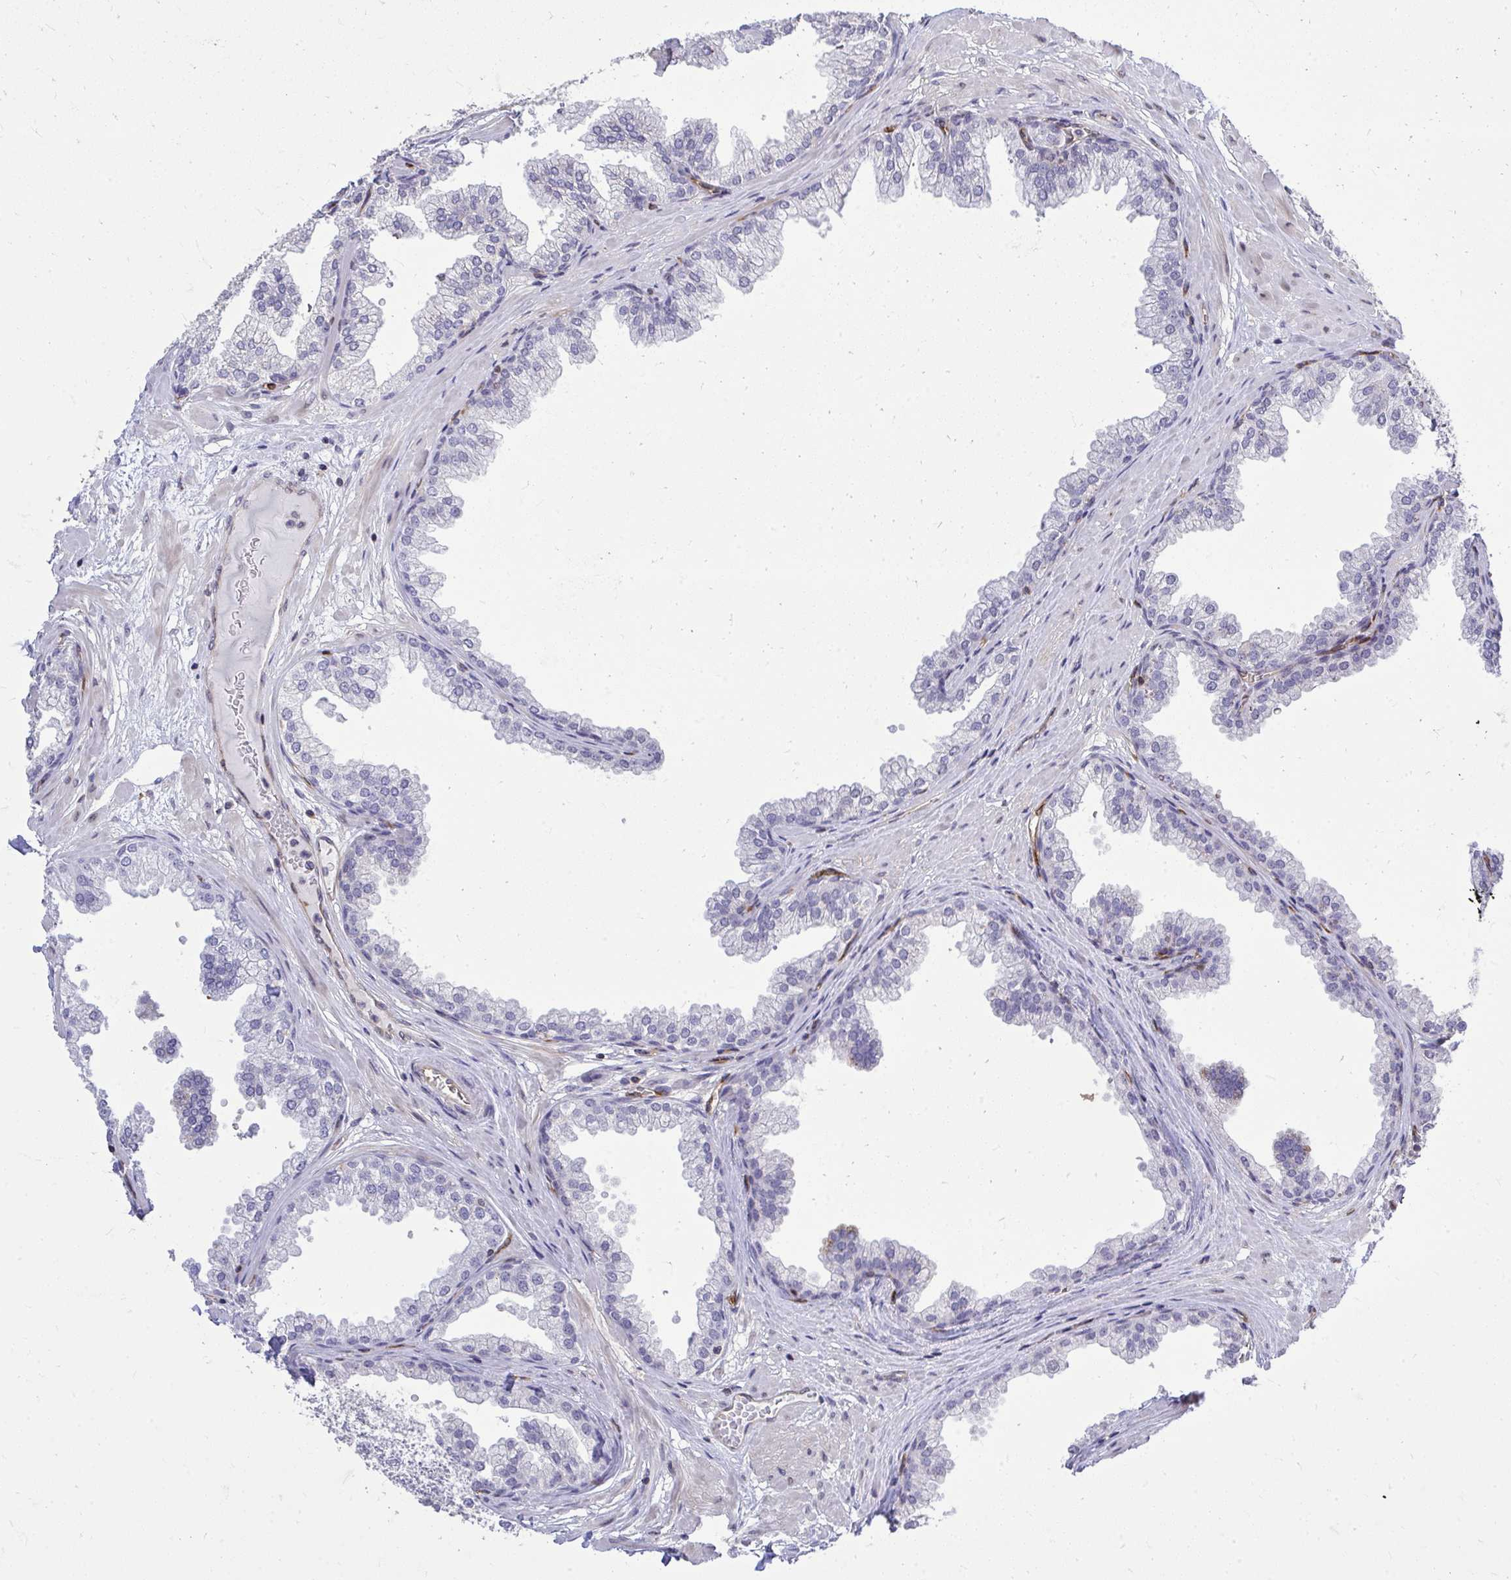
{"staining": {"intensity": "moderate", "quantity": "<25%", "location": "nuclear"}, "tissue": "prostate", "cell_type": "Glandular cells", "image_type": "normal", "snomed": [{"axis": "morphology", "description": "Normal tissue, NOS"}, {"axis": "topography", "description": "Prostate"}], "caption": "Protein staining shows moderate nuclear expression in approximately <25% of glandular cells in unremarkable prostate. (DAB IHC with brightfield microscopy, high magnification).", "gene": "FOXN3", "patient": {"sex": "male", "age": 37}}